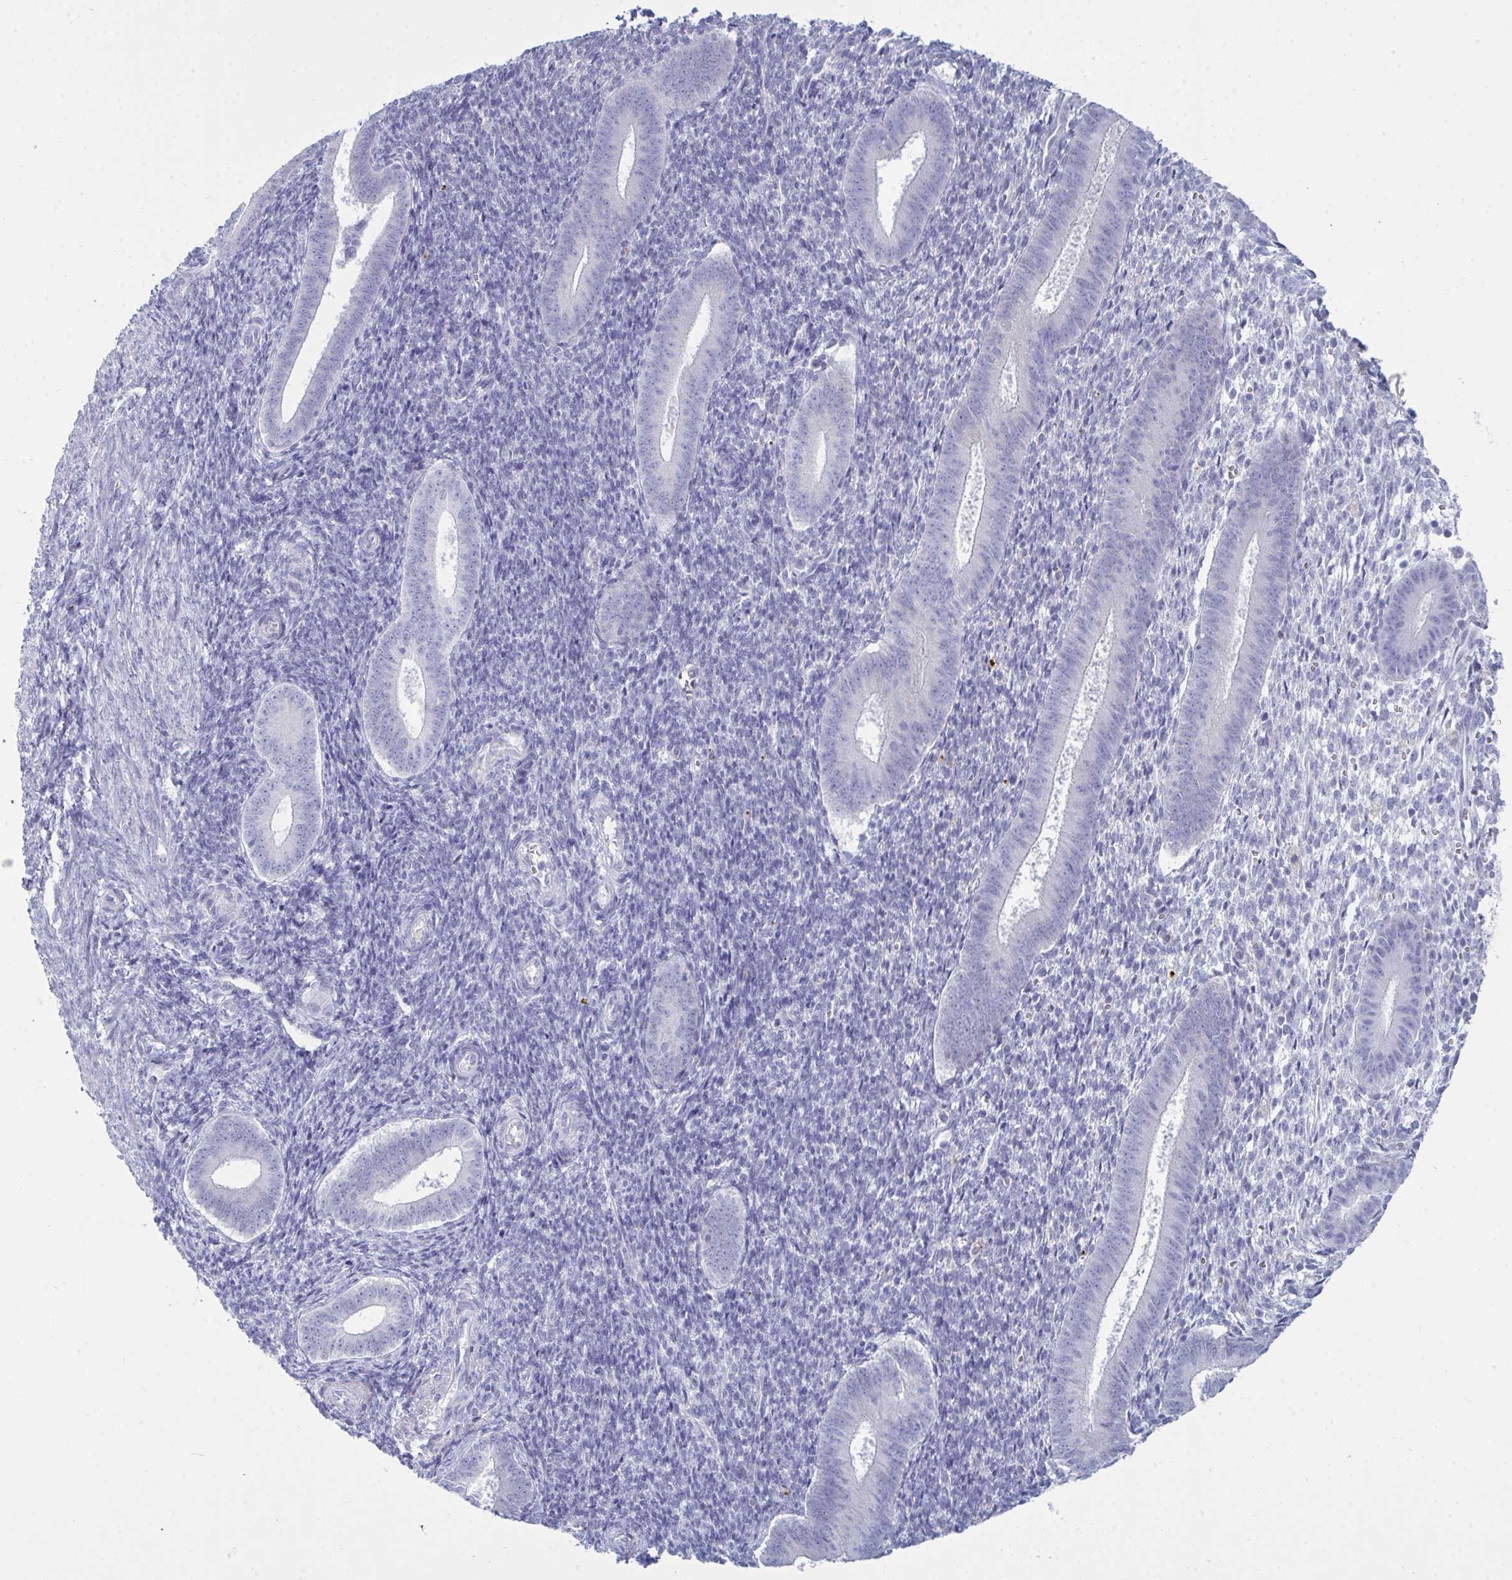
{"staining": {"intensity": "negative", "quantity": "none", "location": "none"}, "tissue": "endometrium", "cell_type": "Cells in endometrial stroma", "image_type": "normal", "snomed": [{"axis": "morphology", "description": "Normal tissue, NOS"}, {"axis": "topography", "description": "Endometrium"}], "caption": "Immunohistochemistry (IHC) photomicrograph of unremarkable endometrium: endometrium stained with DAB reveals no significant protein positivity in cells in endometrial stroma.", "gene": "SERPINB10", "patient": {"sex": "female", "age": 25}}